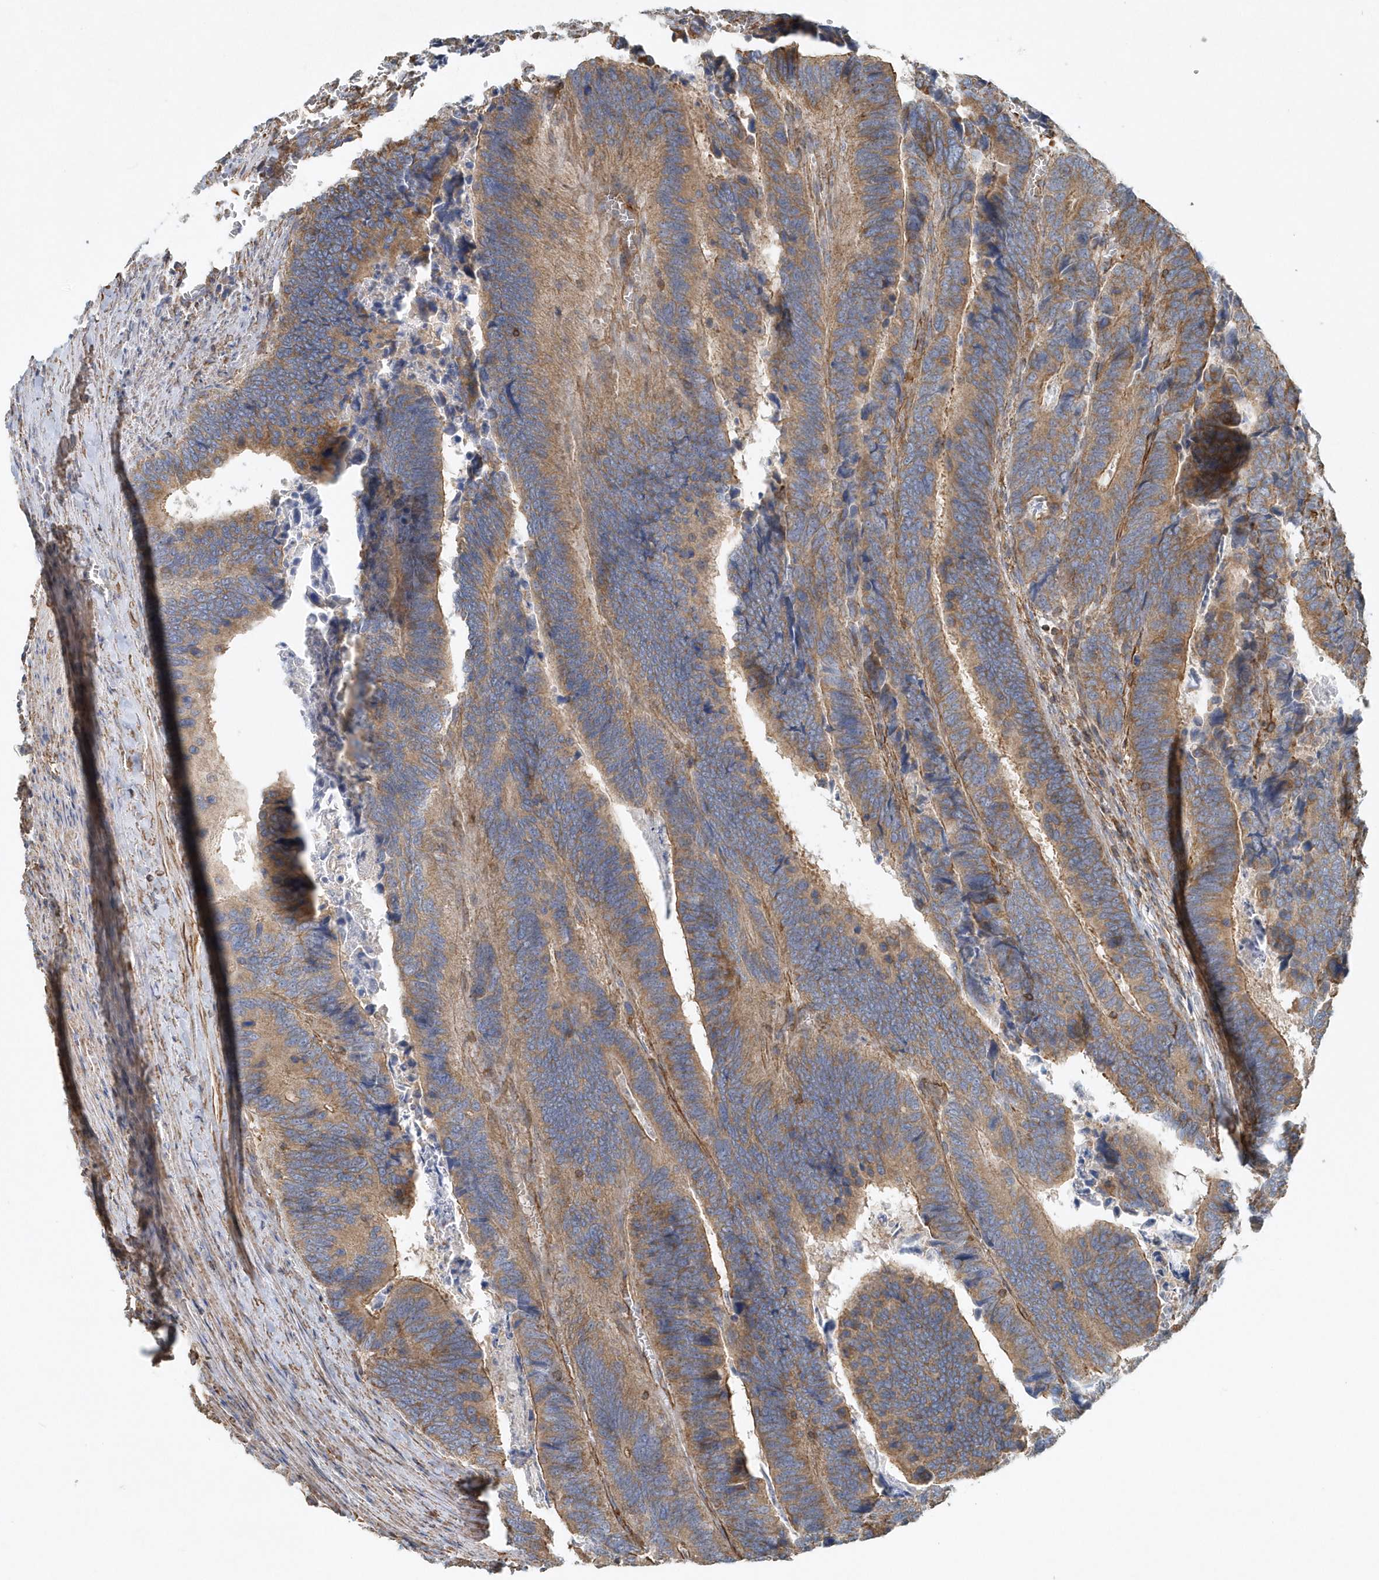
{"staining": {"intensity": "moderate", "quantity": ">75%", "location": "cytoplasmic/membranous"}, "tissue": "colorectal cancer", "cell_type": "Tumor cells", "image_type": "cancer", "snomed": [{"axis": "morphology", "description": "Adenocarcinoma, NOS"}, {"axis": "topography", "description": "Colon"}], "caption": "Adenocarcinoma (colorectal) stained with a protein marker reveals moderate staining in tumor cells.", "gene": "MMUT", "patient": {"sex": "male", "age": 72}}